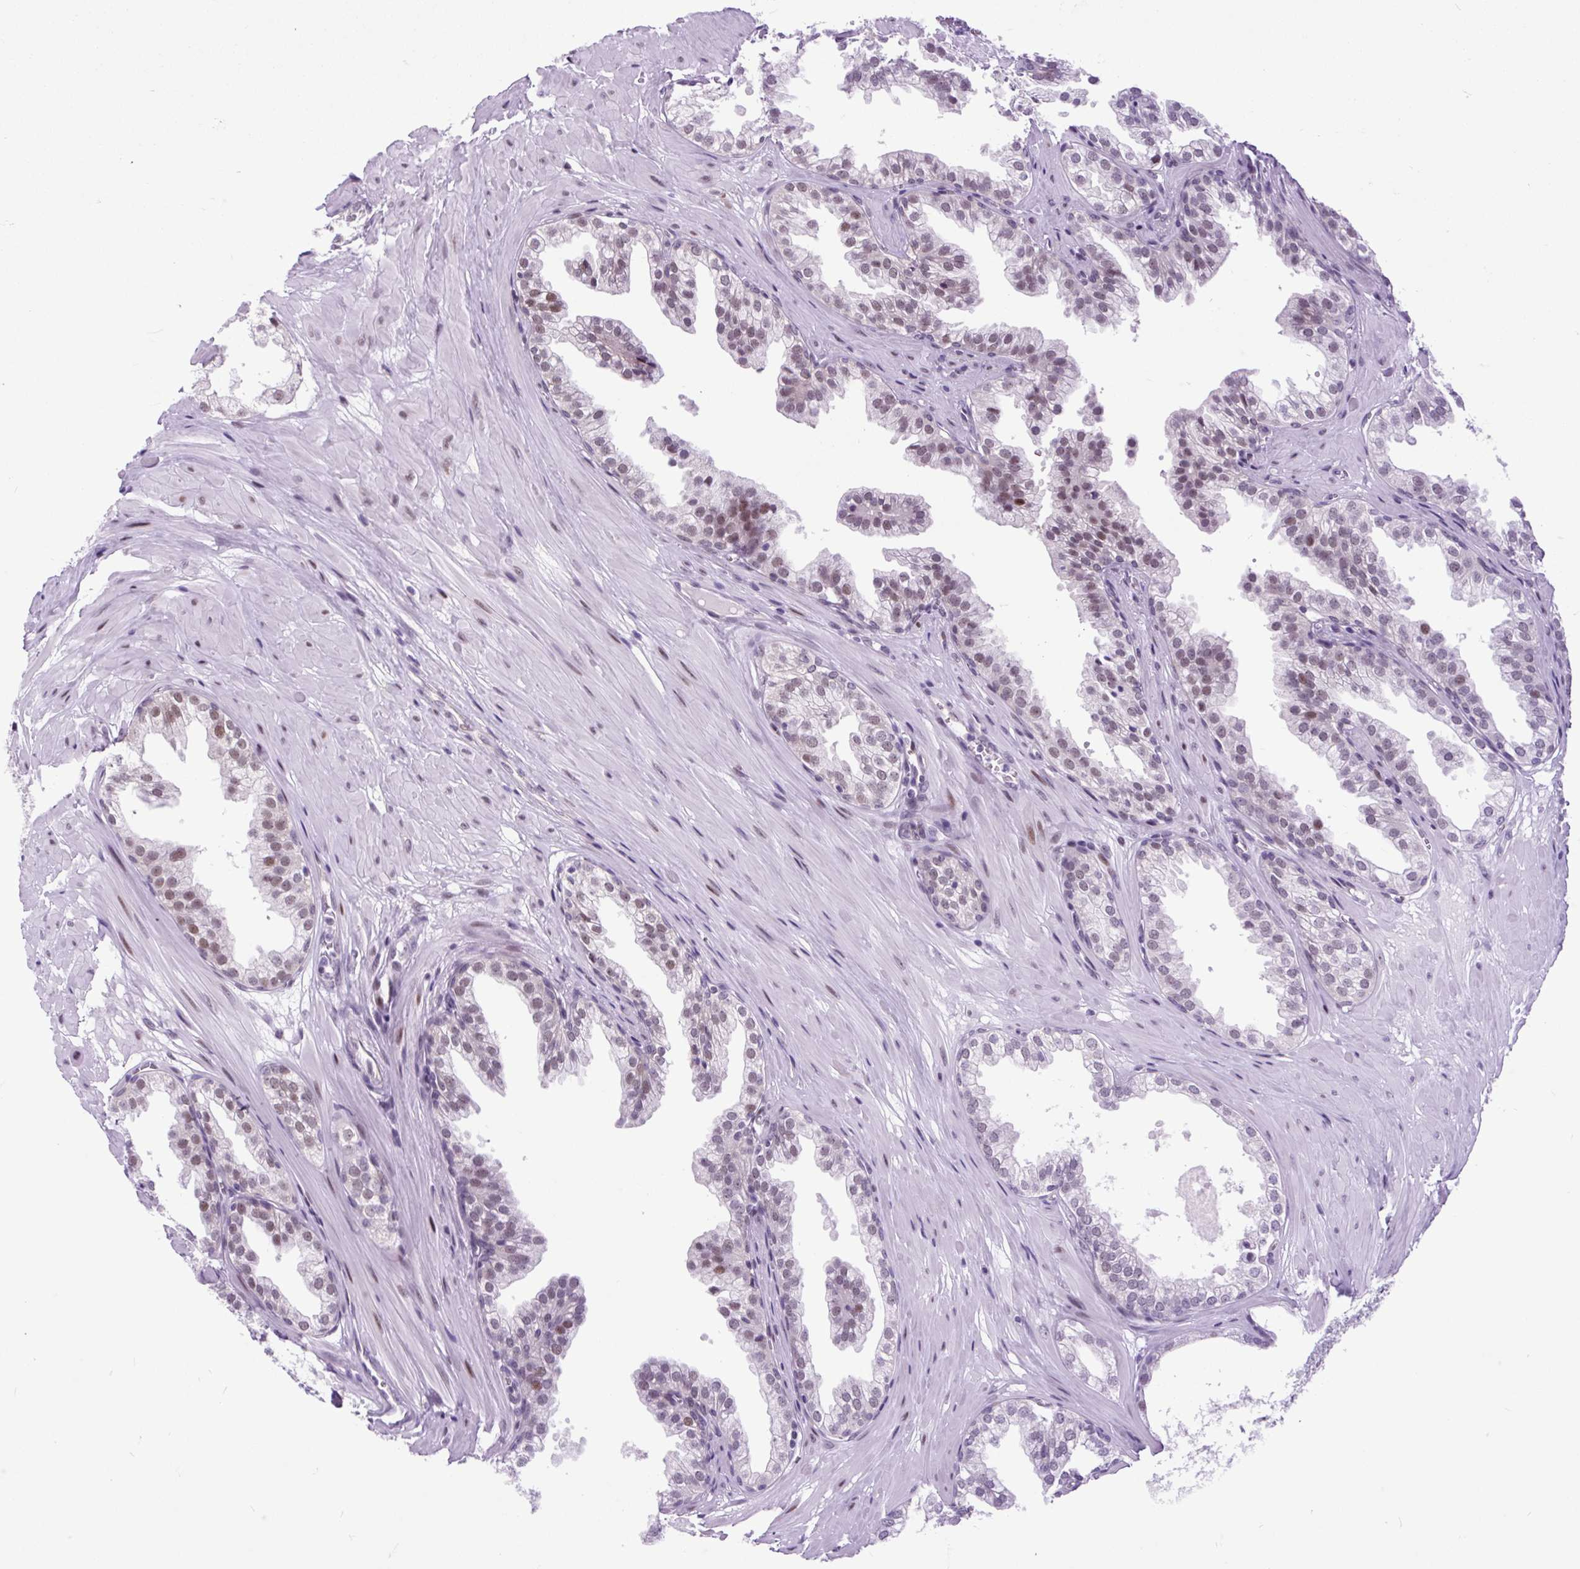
{"staining": {"intensity": "weak", "quantity": "25%-75%", "location": "nuclear"}, "tissue": "prostate", "cell_type": "Glandular cells", "image_type": "normal", "snomed": [{"axis": "morphology", "description": "Normal tissue, NOS"}, {"axis": "topography", "description": "Prostate"}, {"axis": "topography", "description": "Peripheral nerve tissue"}], "caption": "Protein expression analysis of unremarkable human prostate reveals weak nuclear staining in about 25%-75% of glandular cells. (Brightfield microscopy of DAB IHC at high magnification).", "gene": "CLK2", "patient": {"sex": "male", "age": 55}}